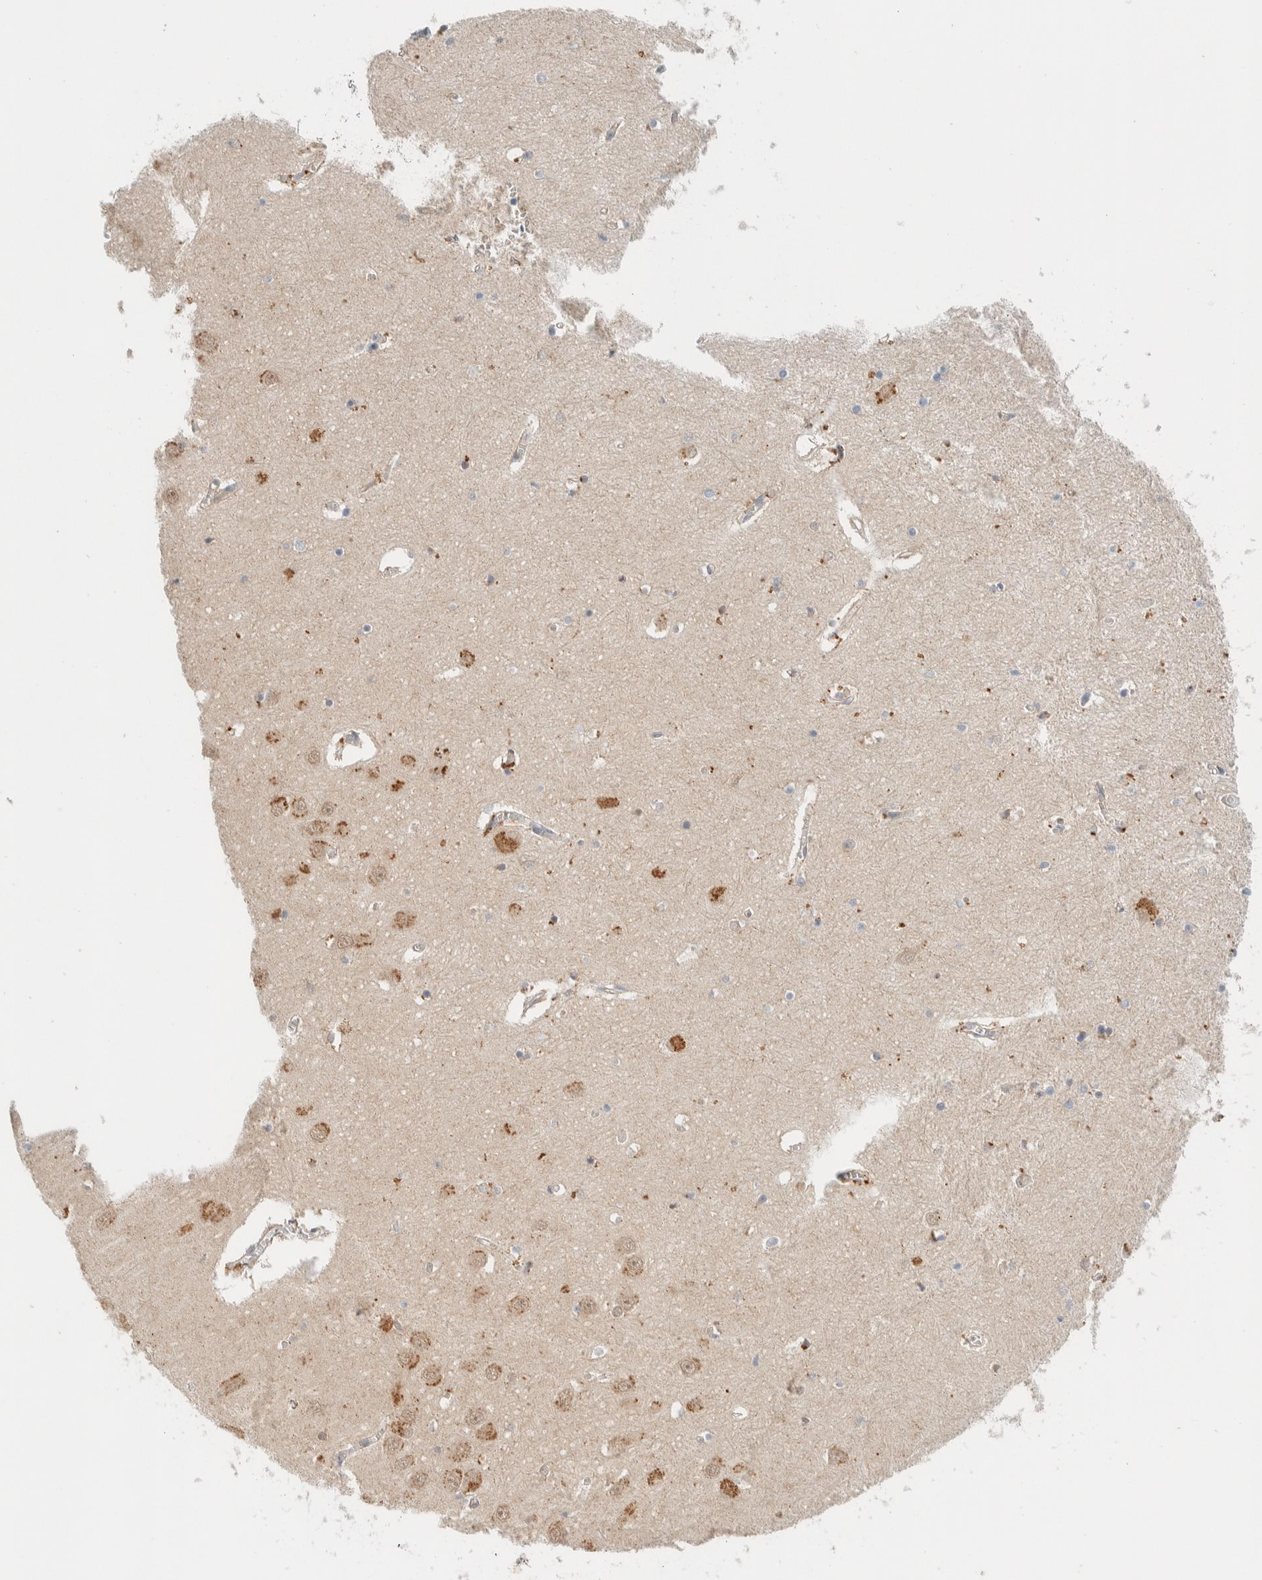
{"staining": {"intensity": "moderate", "quantity": "25%-75%", "location": "cytoplasmic/membranous"}, "tissue": "hippocampus", "cell_type": "Glial cells", "image_type": "normal", "snomed": [{"axis": "morphology", "description": "Normal tissue, NOS"}, {"axis": "topography", "description": "Hippocampus"}], "caption": "High-power microscopy captured an IHC image of benign hippocampus, revealing moderate cytoplasmic/membranous staining in about 25%-75% of glial cells. (DAB (3,3'-diaminobenzidine) = brown stain, brightfield microscopy at high magnification).", "gene": "MRPL41", "patient": {"sex": "male", "age": 70}}